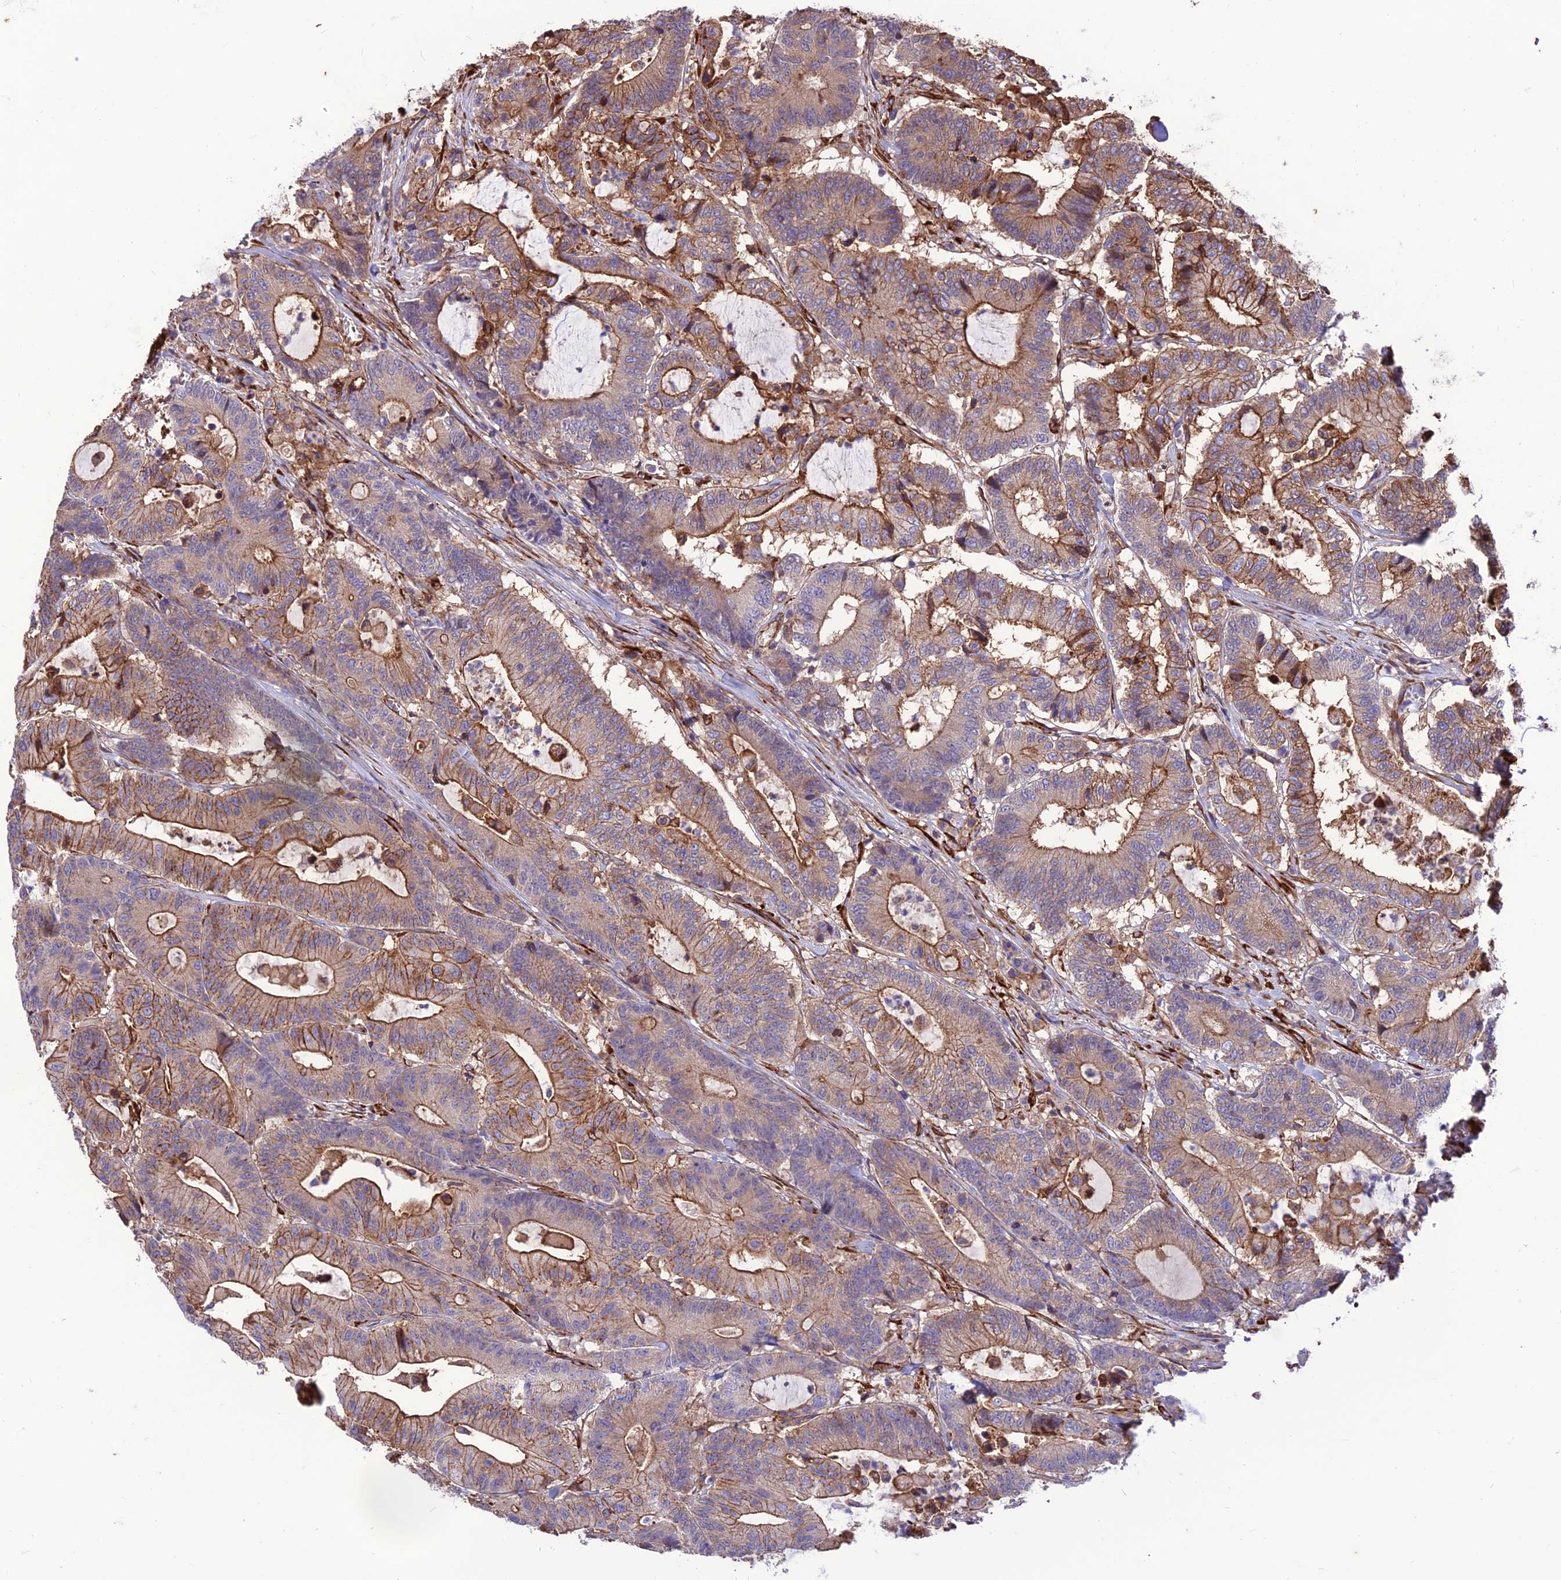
{"staining": {"intensity": "moderate", "quantity": "25%-75%", "location": "cytoplasmic/membranous"}, "tissue": "colorectal cancer", "cell_type": "Tumor cells", "image_type": "cancer", "snomed": [{"axis": "morphology", "description": "Adenocarcinoma, NOS"}, {"axis": "topography", "description": "Colon"}], "caption": "This is a micrograph of immunohistochemistry (IHC) staining of colorectal cancer (adenocarcinoma), which shows moderate staining in the cytoplasmic/membranous of tumor cells.", "gene": "CRTAP", "patient": {"sex": "female", "age": 84}}